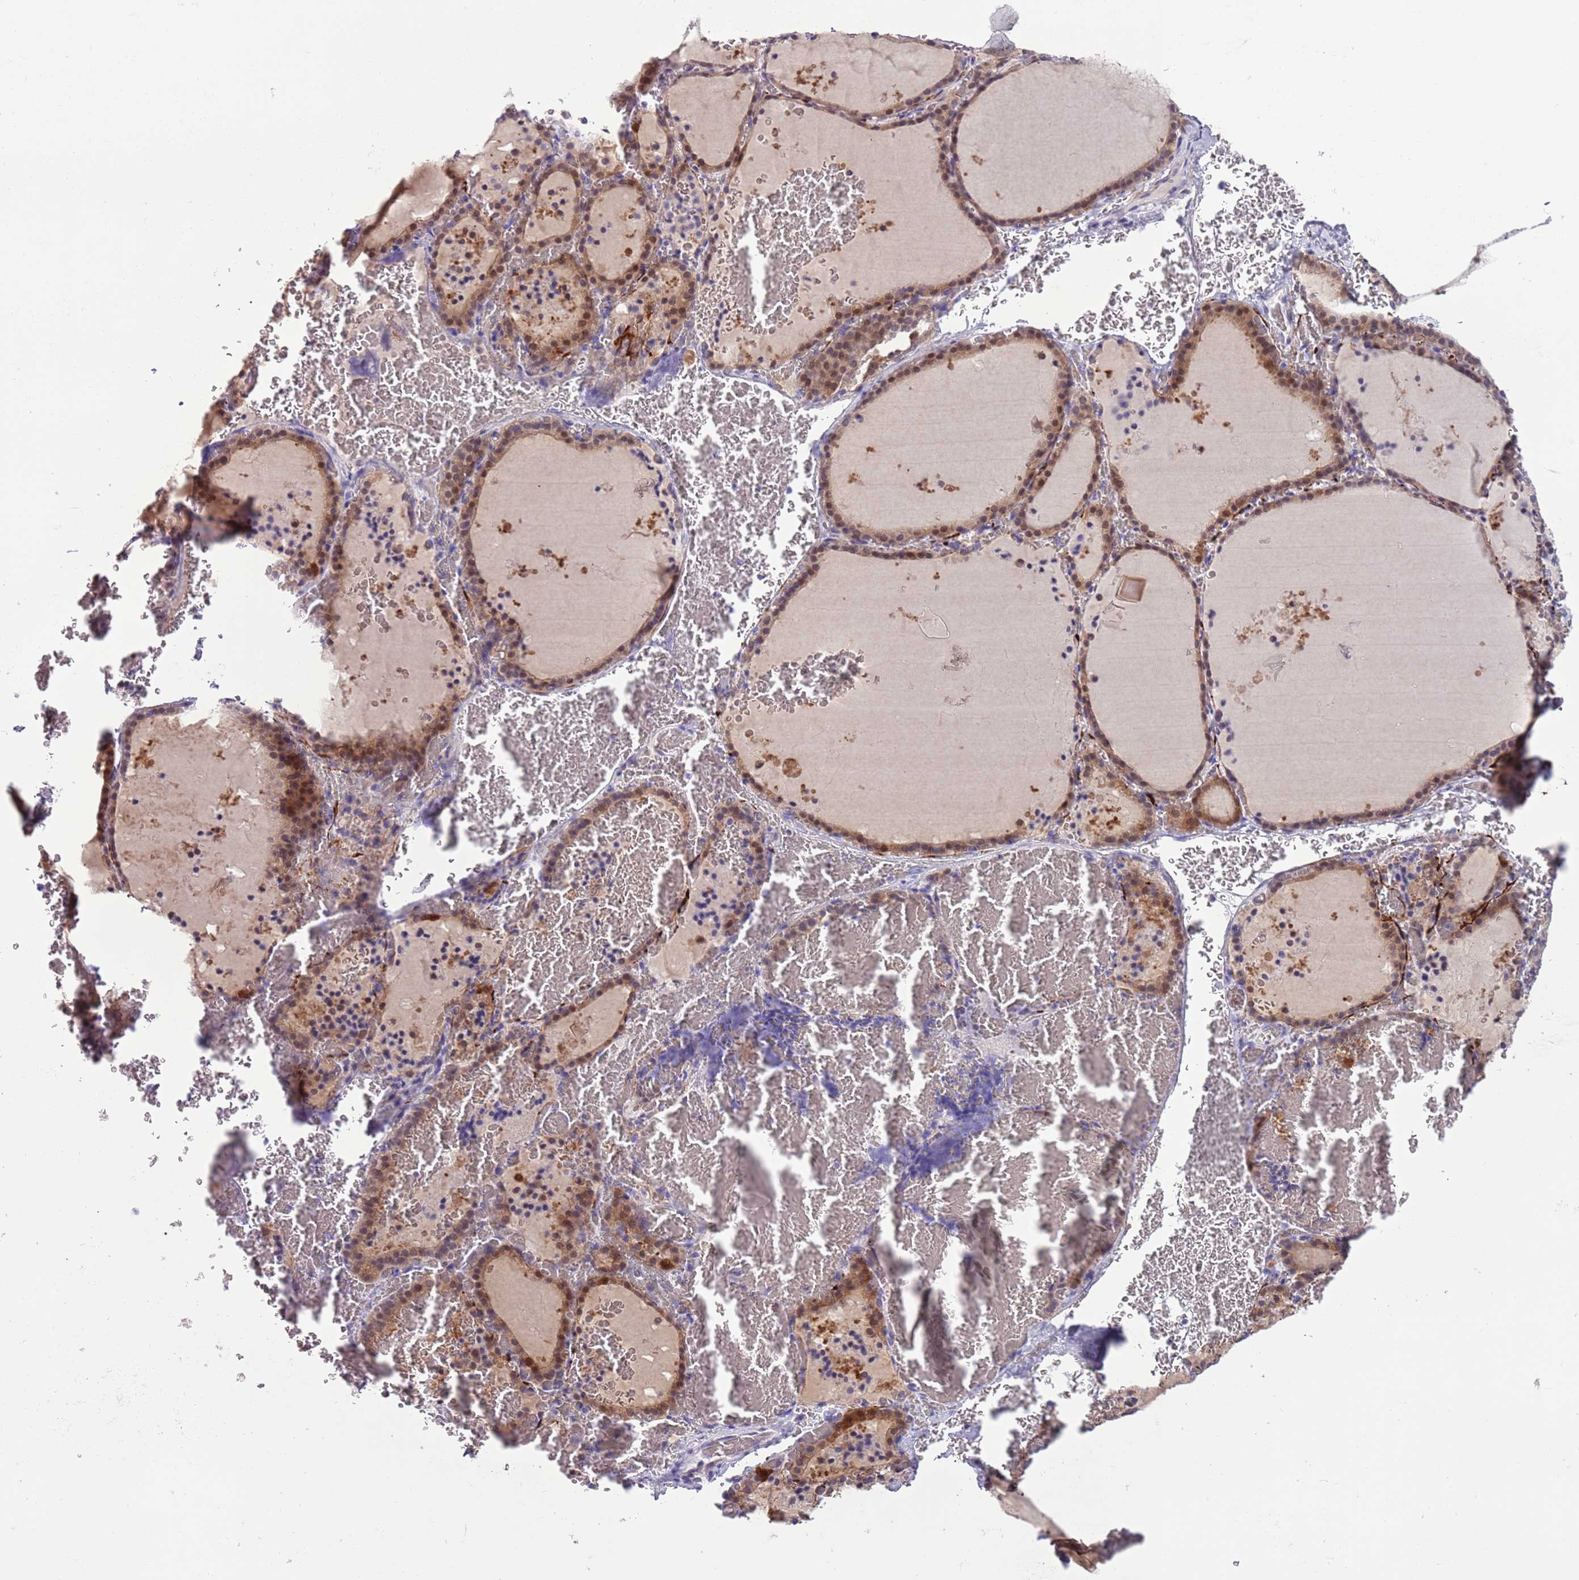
{"staining": {"intensity": "moderate", "quantity": ">75%", "location": "cytoplasmic/membranous,nuclear"}, "tissue": "thyroid gland", "cell_type": "Glandular cells", "image_type": "normal", "snomed": [{"axis": "morphology", "description": "Normal tissue, NOS"}, {"axis": "topography", "description": "Thyroid gland"}], "caption": "Immunohistochemistry image of unremarkable thyroid gland: human thyroid gland stained using immunohistochemistry (IHC) shows medium levels of moderate protein expression localized specifically in the cytoplasmic/membranous,nuclear of glandular cells, appearing as a cytoplasmic/membranous,nuclear brown color.", "gene": "PFKFB2", "patient": {"sex": "female", "age": 39}}